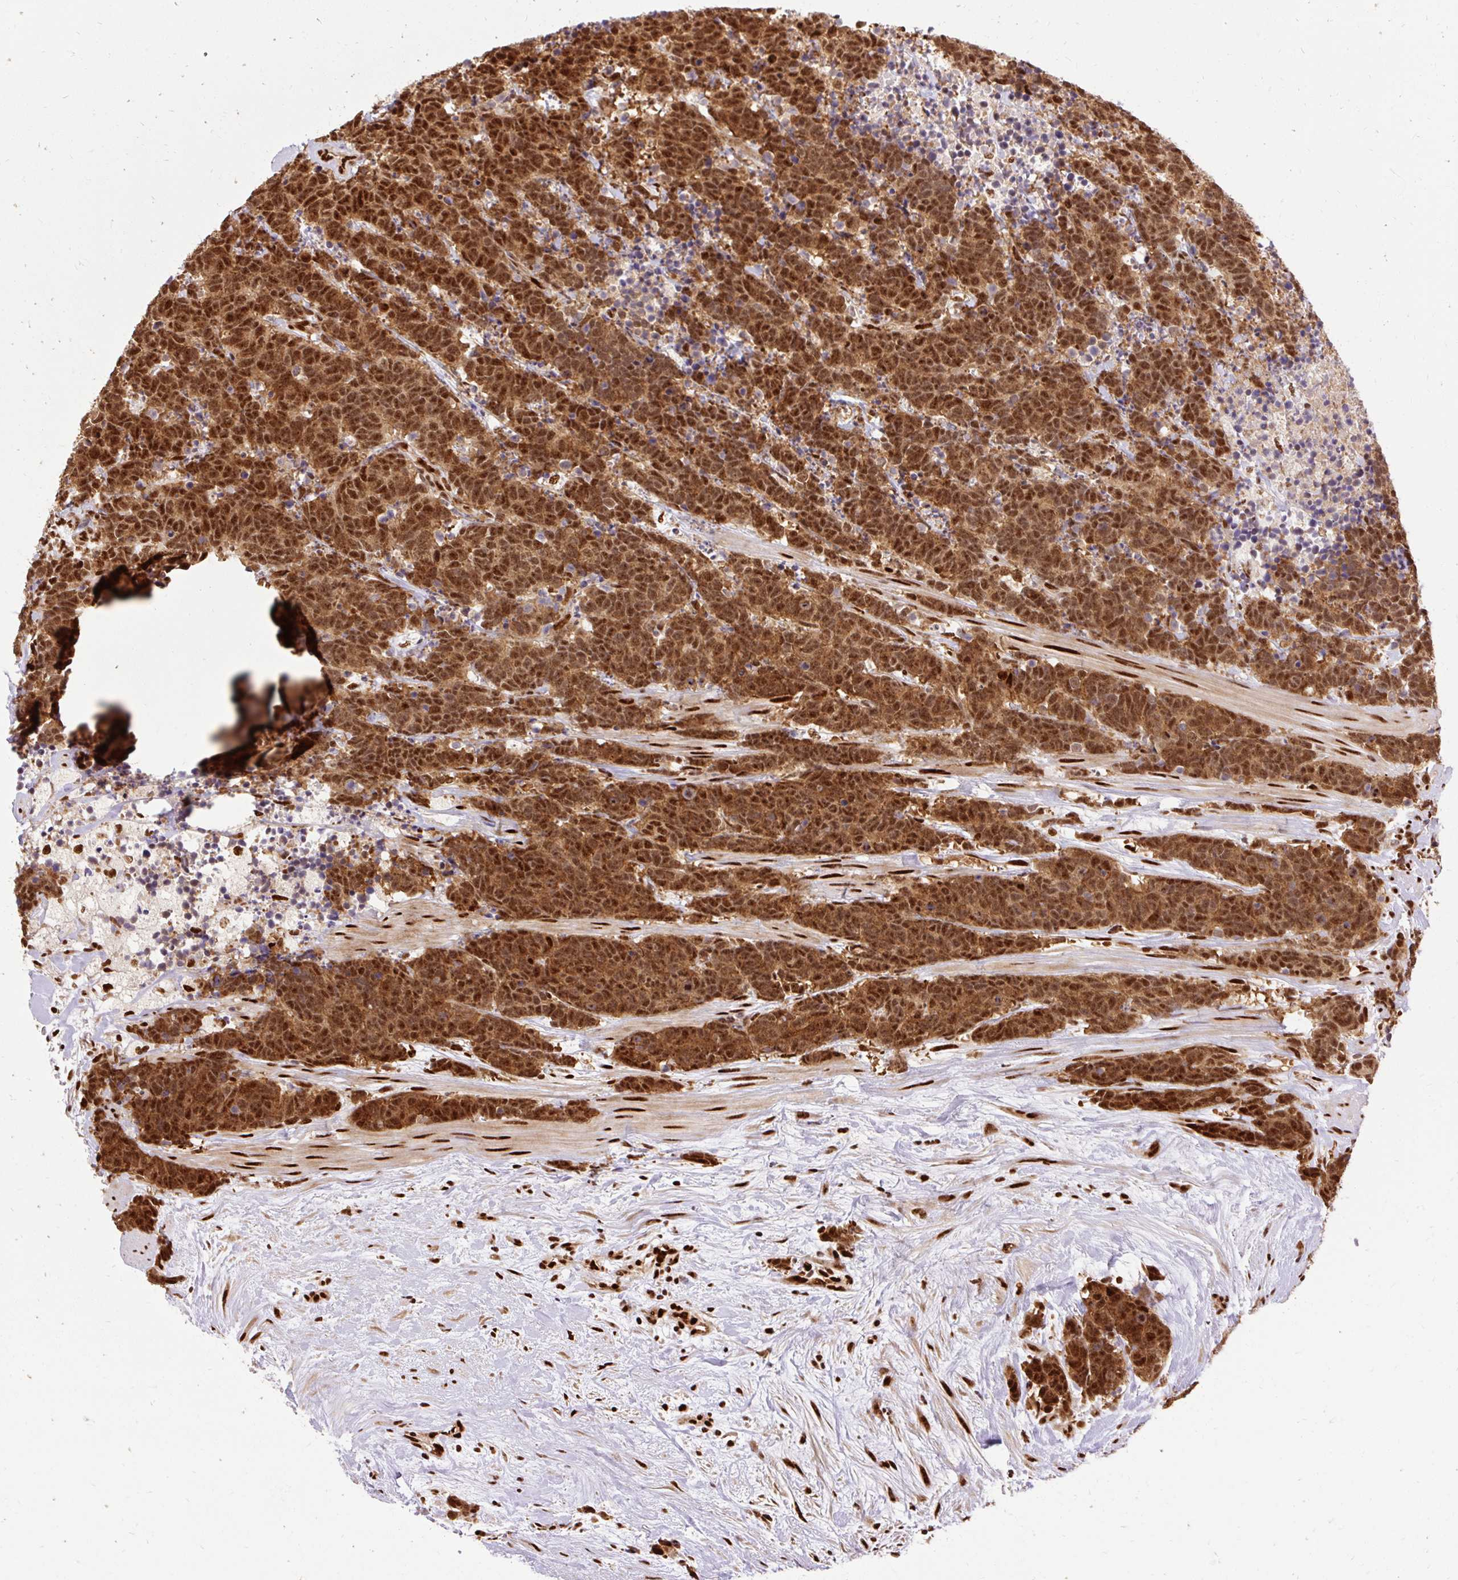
{"staining": {"intensity": "strong", "quantity": ">75%", "location": "cytoplasmic/membranous,nuclear"}, "tissue": "carcinoid", "cell_type": "Tumor cells", "image_type": "cancer", "snomed": [{"axis": "morphology", "description": "Carcinoma, NOS"}, {"axis": "morphology", "description": "Carcinoid, malignant, NOS"}, {"axis": "topography", "description": "Prostate"}], "caption": "Tumor cells display high levels of strong cytoplasmic/membranous and nuclear staining in approximately >75% of cells in carcinoid (malignant).", "gene": "MECOM", "patient": {"sex": "male", "age": 57}}